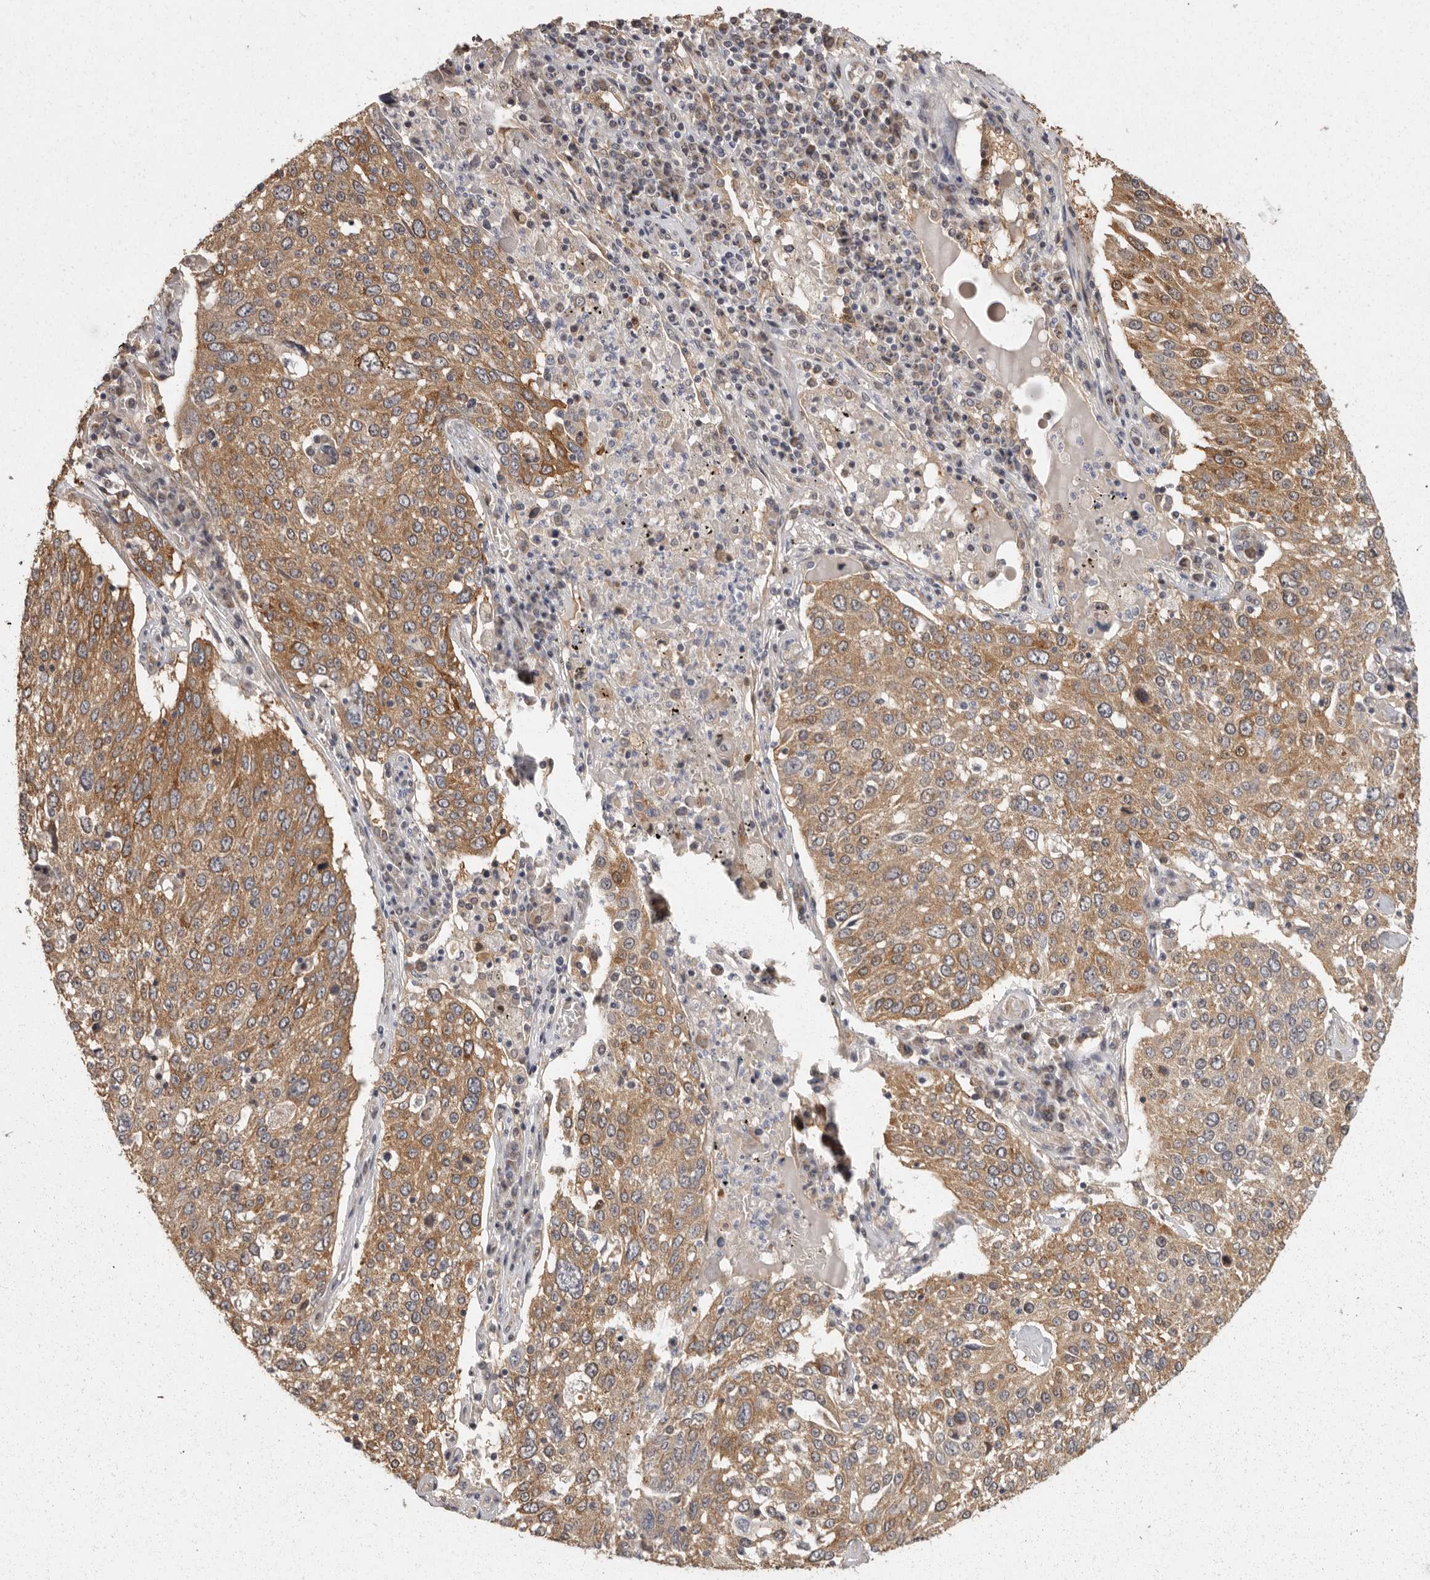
{"staining": {"intensity": "moderate", "quantity": "25%-75%", "location": "cytoplasmic/membranous"}, "tissue": "lung cancer", "cell_type": "Tumor cells", "image_type": "cancer", "snomed": [{"axis": "morphology", "description": "Squamous cell carcinoma, NOS"}, {"axis": "topography", "description": "Lung"}], "caption": "Protein expression analysis of human lung cancer reveals moderate cytoplasmic/membranous positivity in about 25%-75% of tumor cells.", "gene": "BAIAP2", "patient": {"sex": "male", "age": 65}}